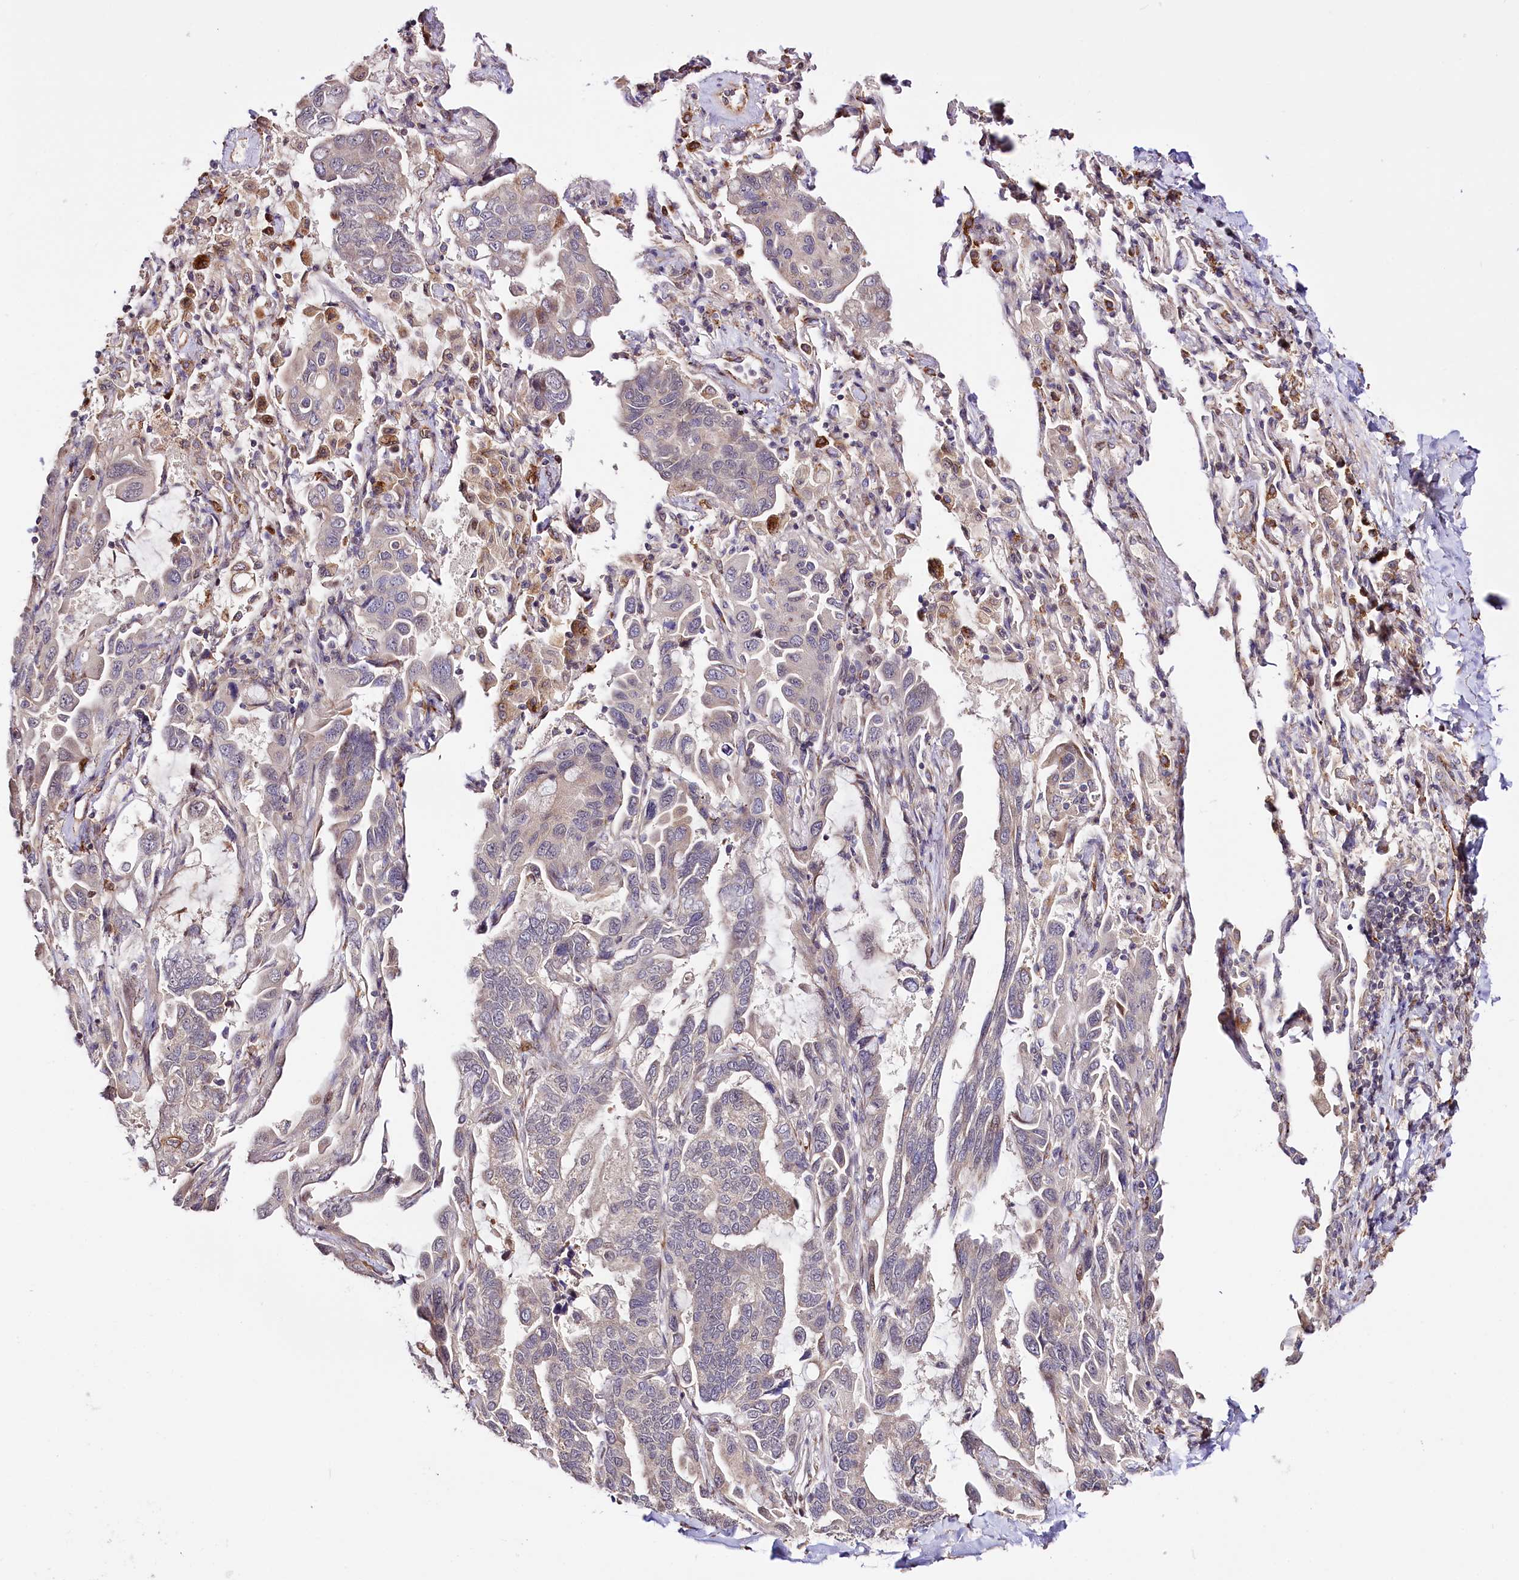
{"staining": {"intensity": "negative", "quantity": "none", "location": "none"}, "tissue": "lung cancer", "cell_type": "Tumor cells", "image_type": "cancer", "snomed": [{"axis": "morphology", "description": "Adenocarcinoma, NOS"}, {"axis": "topography", "description": "Lung"}], "caption": "Adenocarcinoma (lung) was stained to show a protein in brown. There is no significant staining in tumor cells.", "gene": "CUTC", "patient": {"sex": "male", "age": 64}}